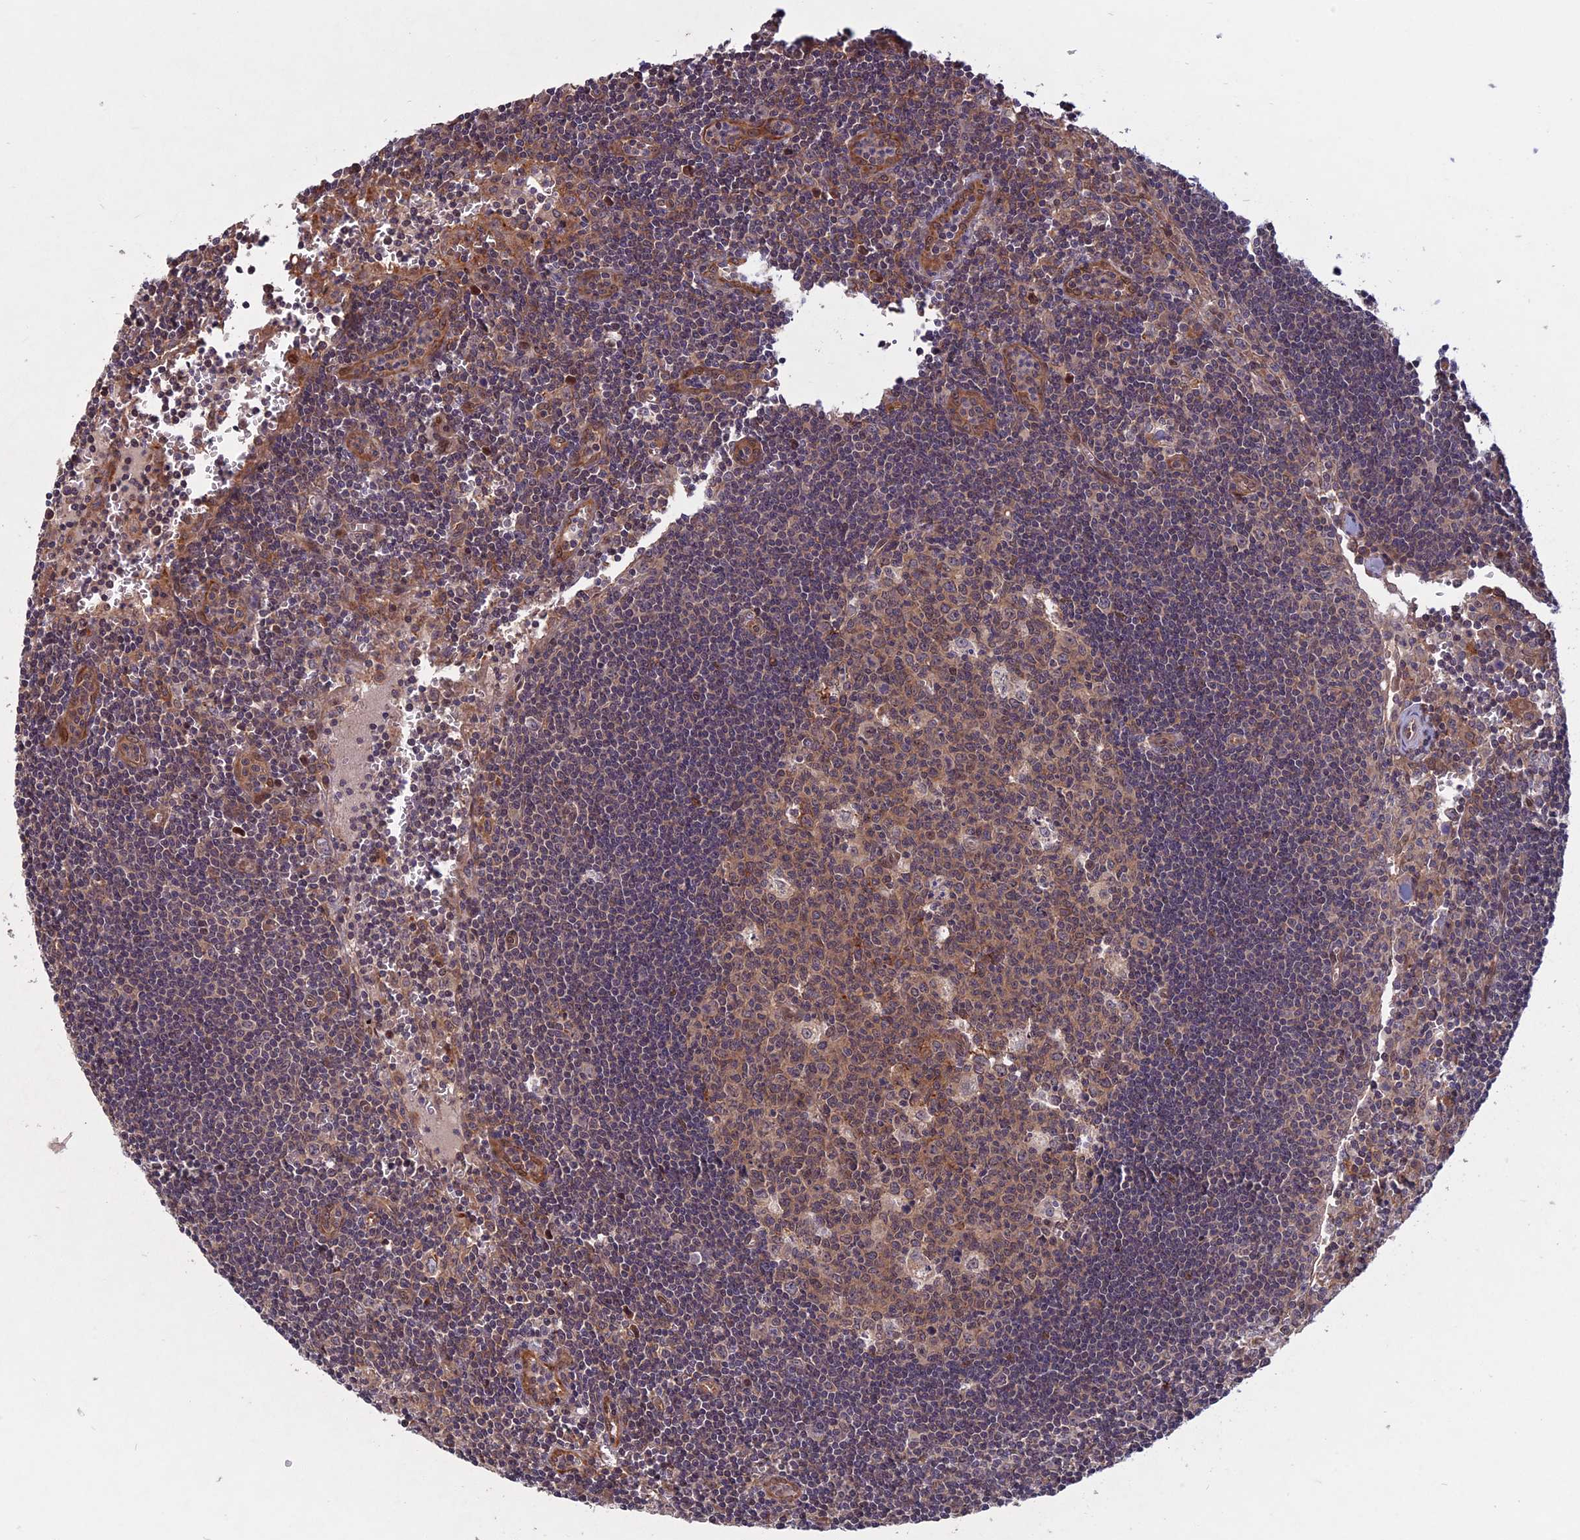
{"staining": {"intensity": "moderate", "quantity": ">75%", "location": "cytoplasmic/membranous,nuclear"}, "tissue": "lymph node", "cell_type": "Germinal center cells", "image_type": "normal", "snomed": [{"axis": "morphology", "description": "Normal tissue, NOS"}, {"axis": "topography", "description": "Lymph node"}], "caption": "Approximately >75% of germinal center cells in unremarkable lymph node display moderate cytoplasmic/membranous,nuclear protein staining as visualized by brown immunohistochemical staining.", "gene": "SPG11", "patient": {"sex": "female", "age": 32}}